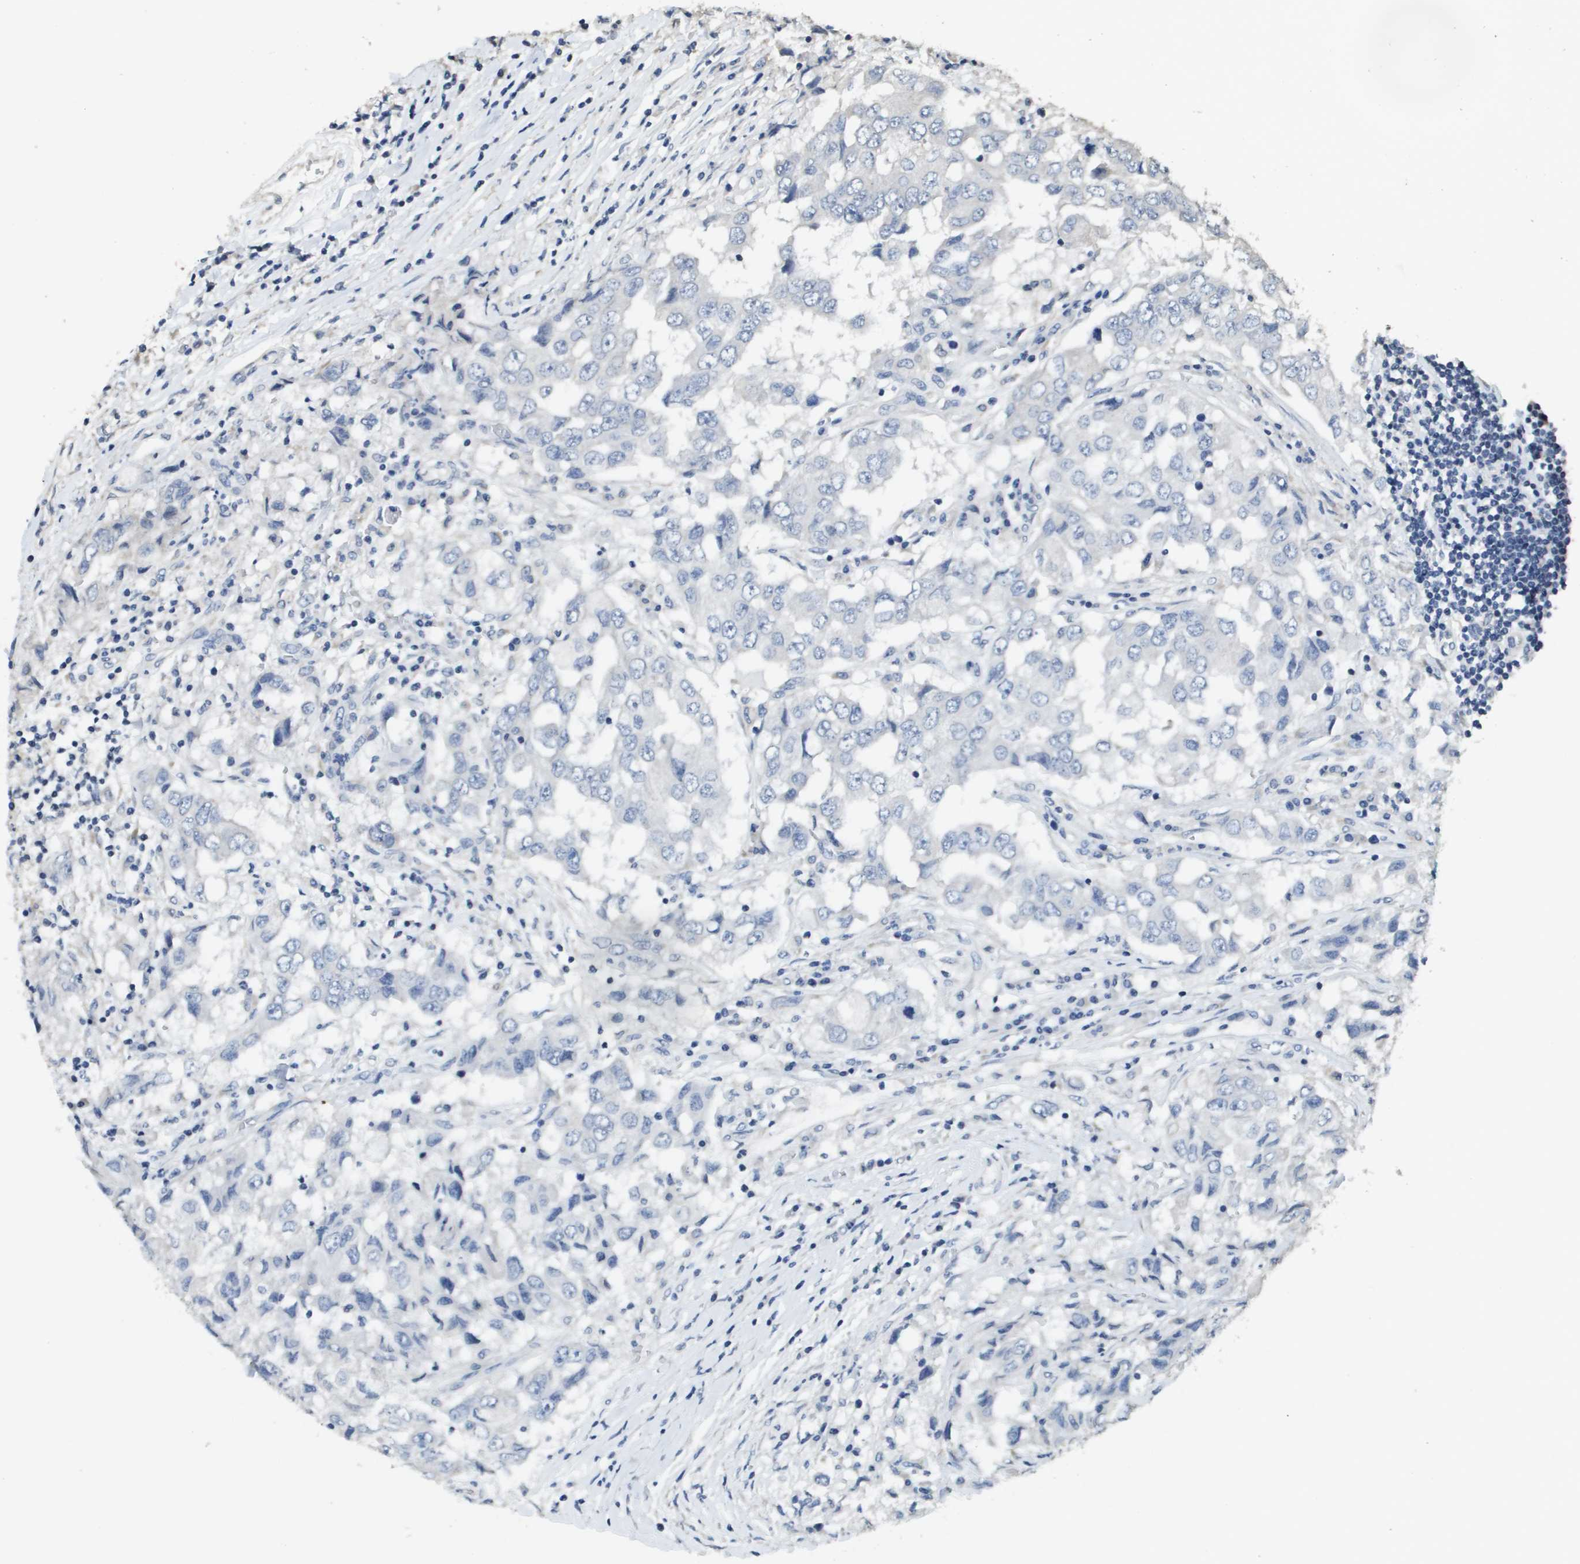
{"staining": {"intensity": "negative", "quantity": "none", "location": "none"}, "tissue": "breast cancer", "cell_type": "Tumor cells", "image_type": "cancer", "snomed": [{"axis": "morphology", "description": "Duct carcinoma"}, {"axis": "topography", "description": "Breast"}], "caption": "A high-resolution histopathology image shows immunohistochemistry (IHC) staining of breast cancer, which reveals no significant positivity in tumor cells.", "gene": "MT3", "patient": {"sex": "female", "age": 27}}